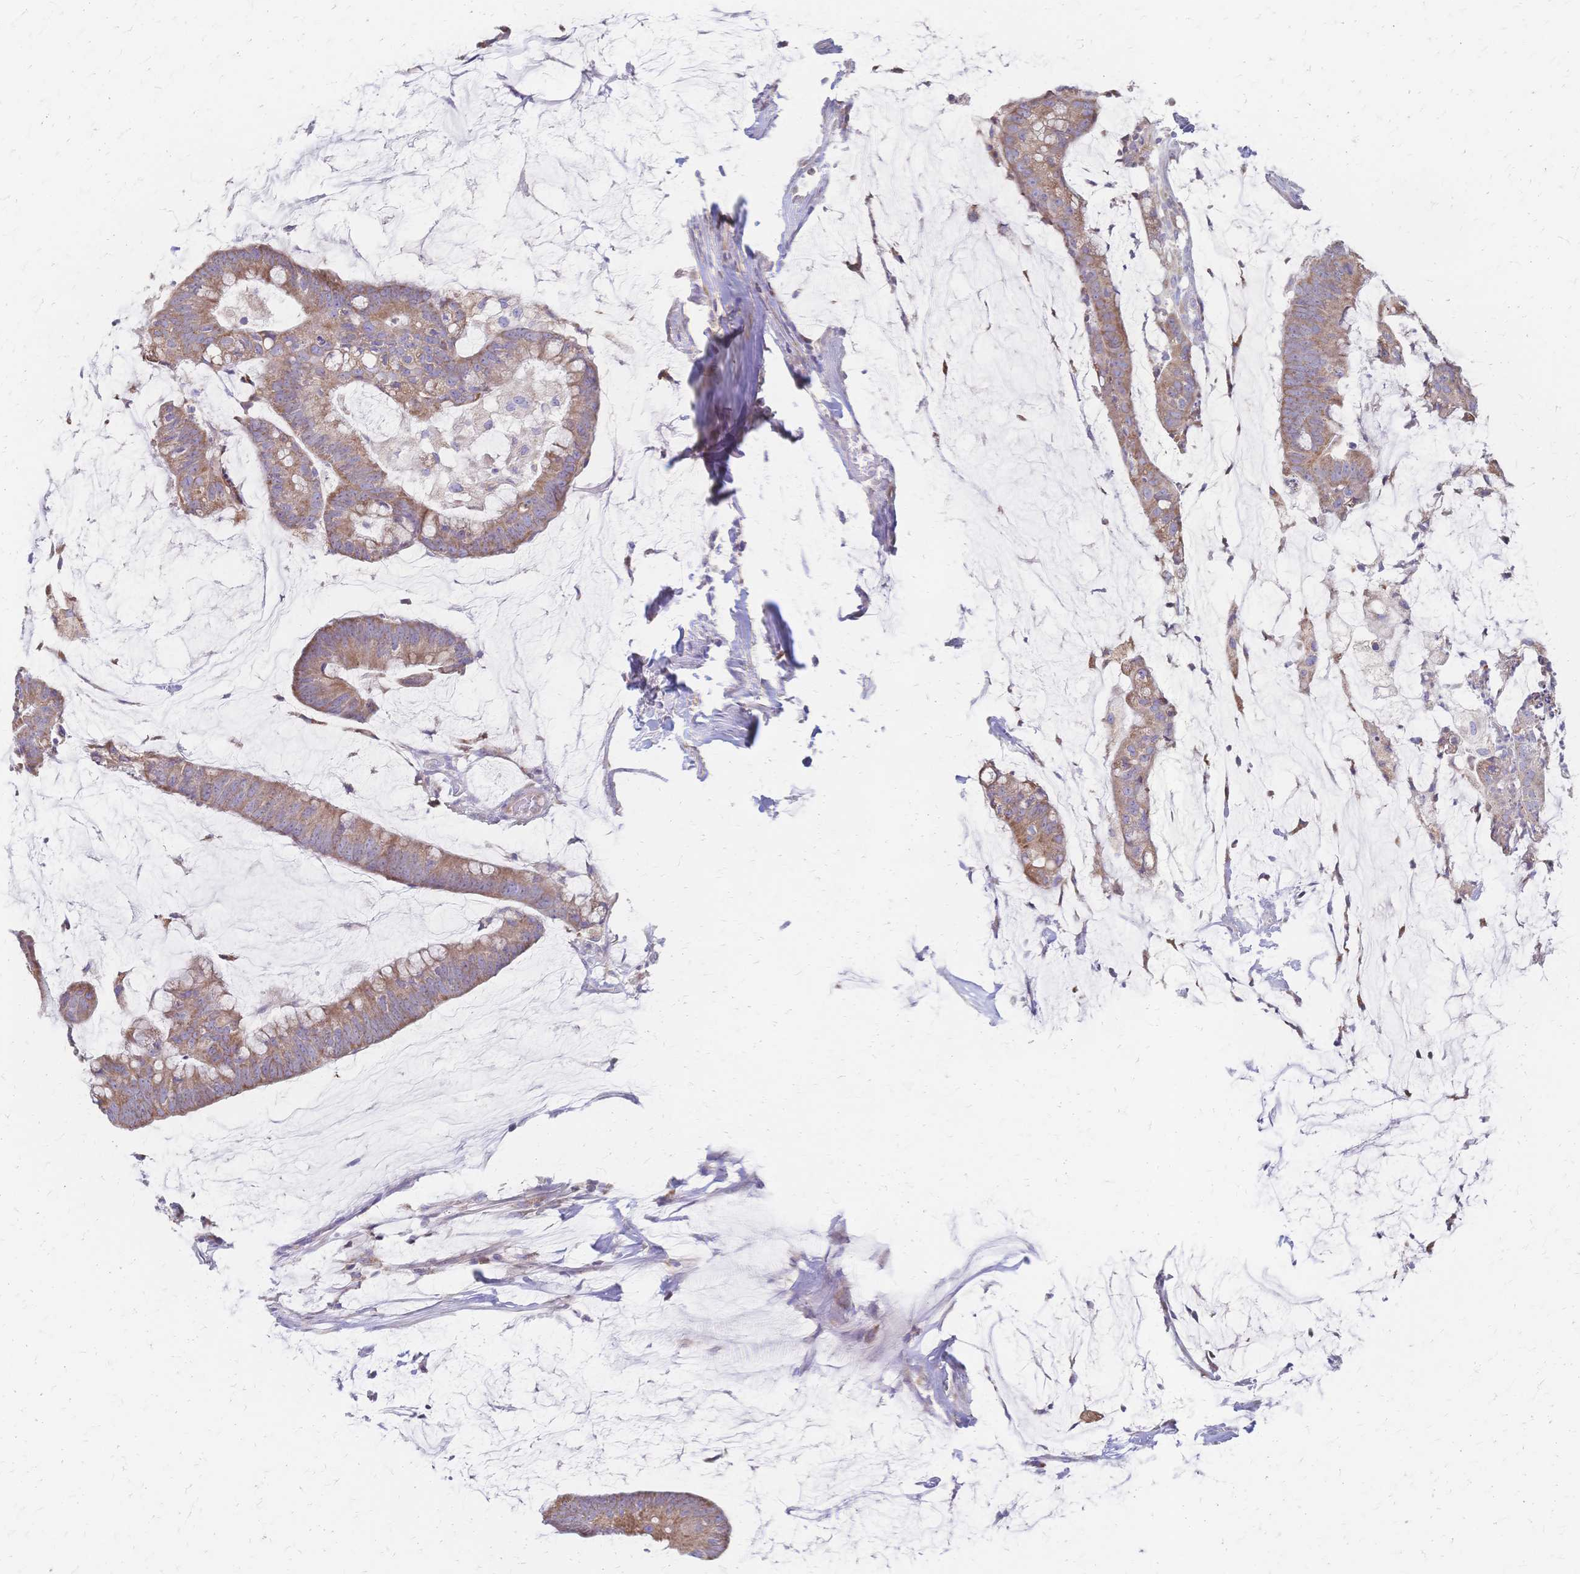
{"staining": {"intensity": "weak", "quantity": ">75%", "location": "cytoplasmic/membranous"}, "tissue": "colorectal cancer", "cell_type": "Tumor cells", "image_type": "cancer", "snomed": [{"axis": "morphology", "description": "Adenocarcinoma, NOS"}, {"axis": "topography", "description": "Colon"}], "caption": "Approximately >75% of tumor cells in colorectal cancer exhibit weak cytoplasmic/membranous protein staining as visualized by brown immunohistochemical staining.", "gene": "CYB5A", "patient": {"sex": "male", "age": 62}}